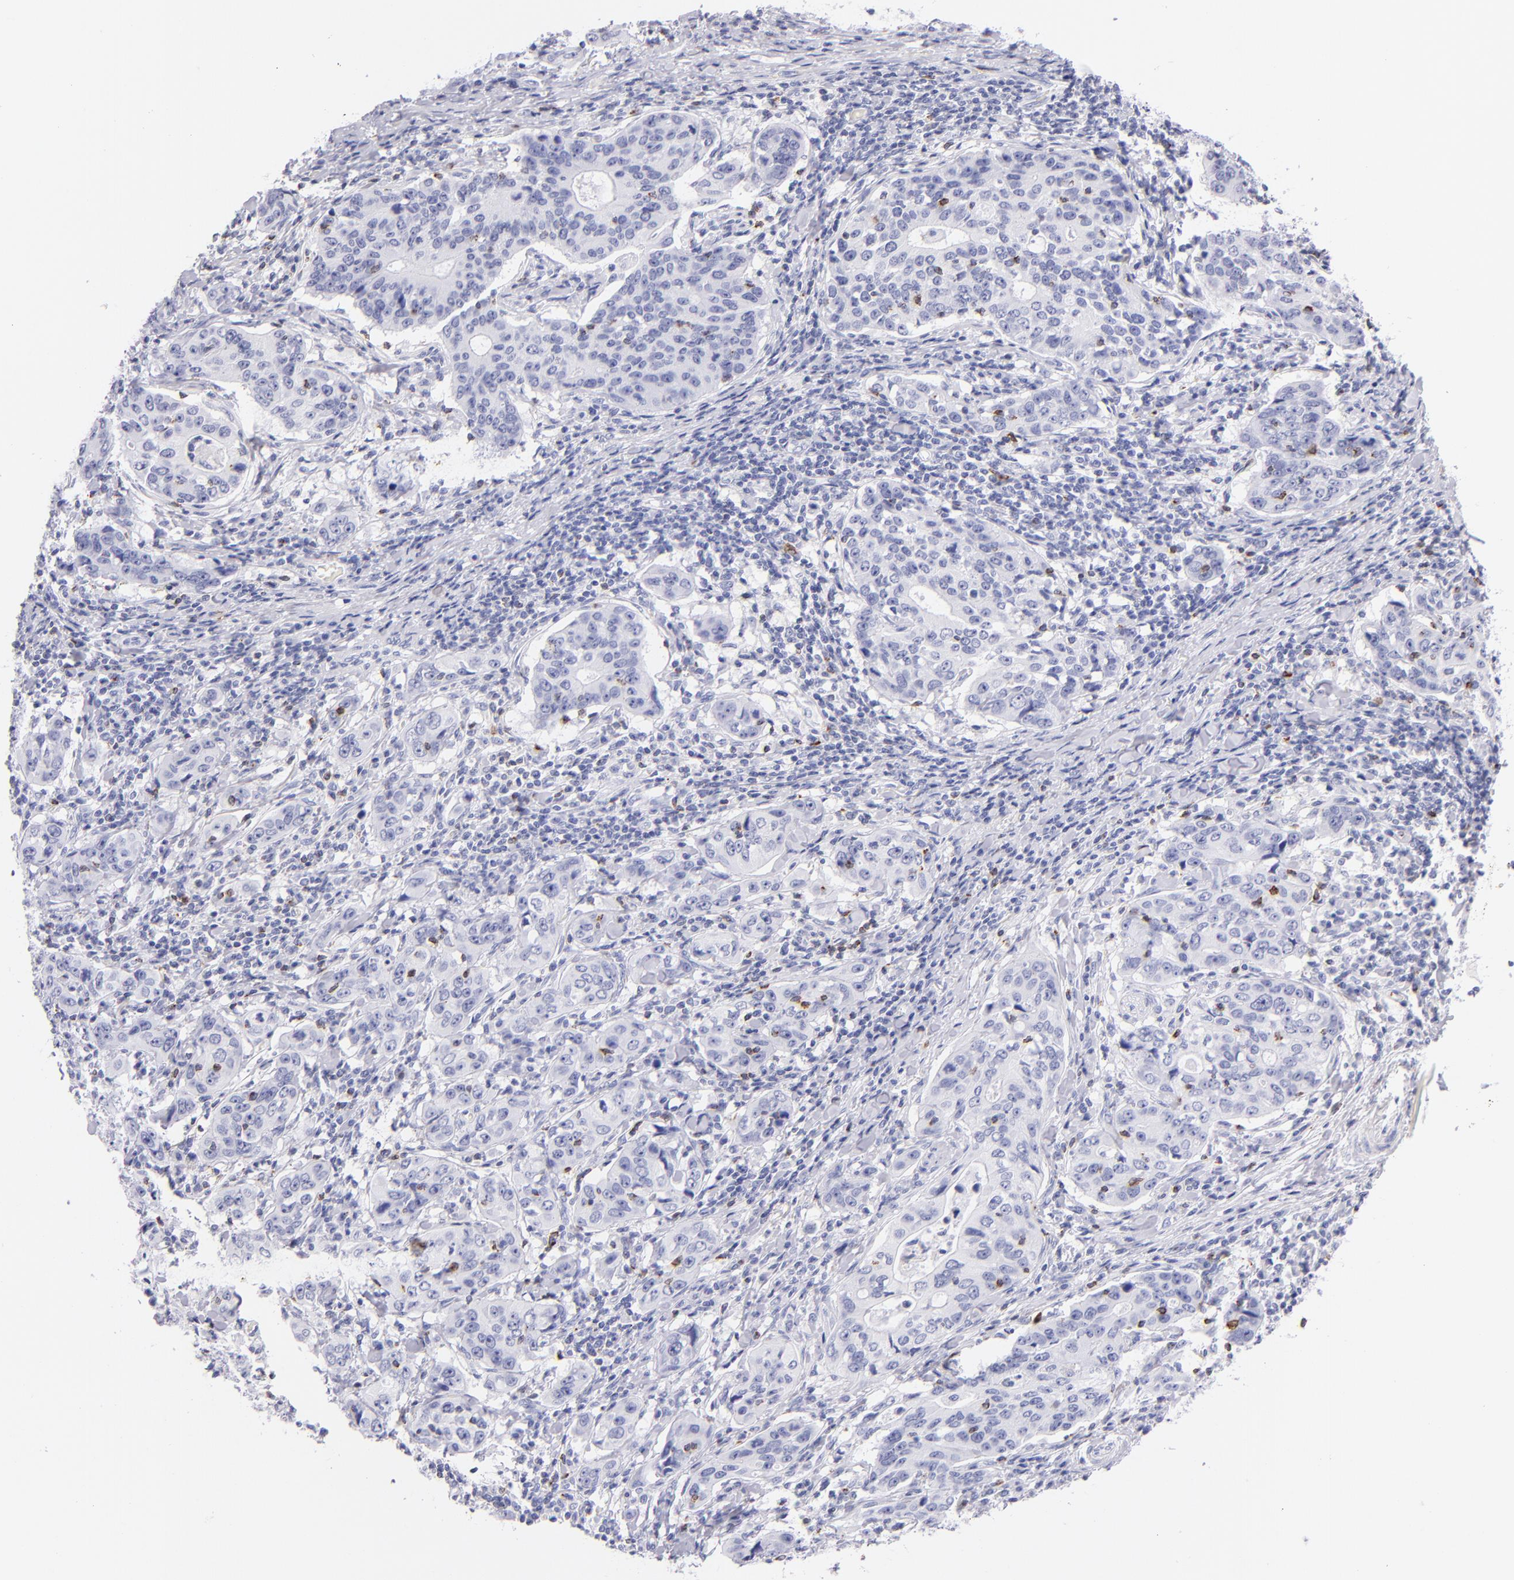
{"staining": {"intensity": "negative", "quantity": "none", "location": "none"}, "tissue": "stomach cancer", "cell_type": "Tumor cells", "image_type": "cancer", "snomed": [{"axis": "morphology", "description": "Adenocarcinoma, NOS"}, {"axis": "topography", "description": "Esophagus"}, {"axis": "topography", "description": "Stomach"}], "caption": "This is a micrograph of immunohistochemistry (IHC) staining of adenocarcinoma (stomach), which shows no staining in tumor cells. The staining is performed using DAB (3,3'-diaminobenzidine) brown chromogen with nuclei counter-stained in using hematoxylin.", "gene": "PRF1", "patient": {"sex": "male", "age": 74}}